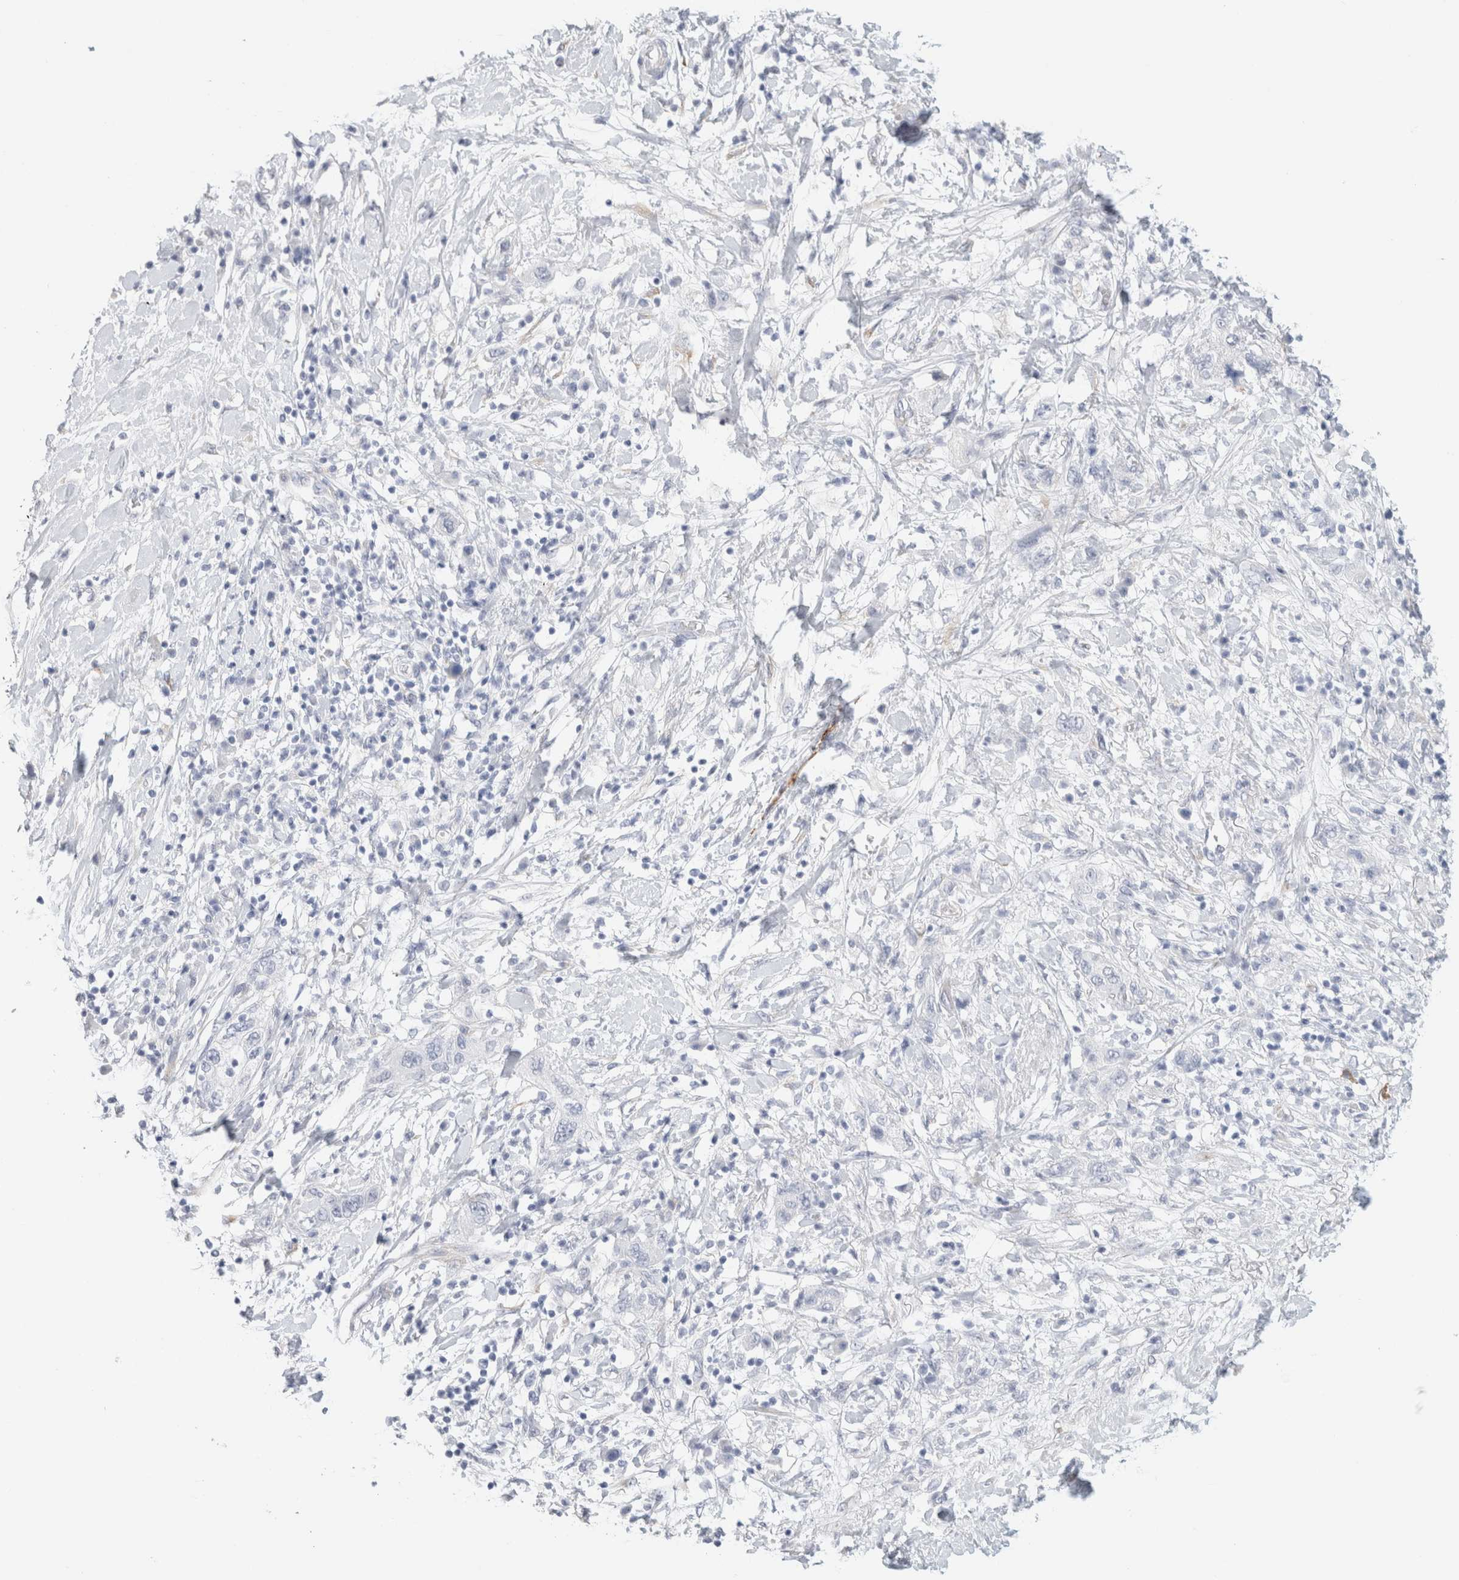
{"staining": {"intensity": "negative", "quantity": "none", "location": "none"}, "tissue": "pancreatic cancer", "cell_type": "Tumor cells", "image_type": "cancer", "snomed": [{"axis": "morphology", "description": "Adenocarcinoma, NOS"}, {"axis": "topography", "description": "Pancreas"}], "caption": "Tumor cells are negative for brown protein staining in adenocarcinoma (pancreatic).", "gene": "RTN4", "patient": {"sex": "female", "age": 73}}